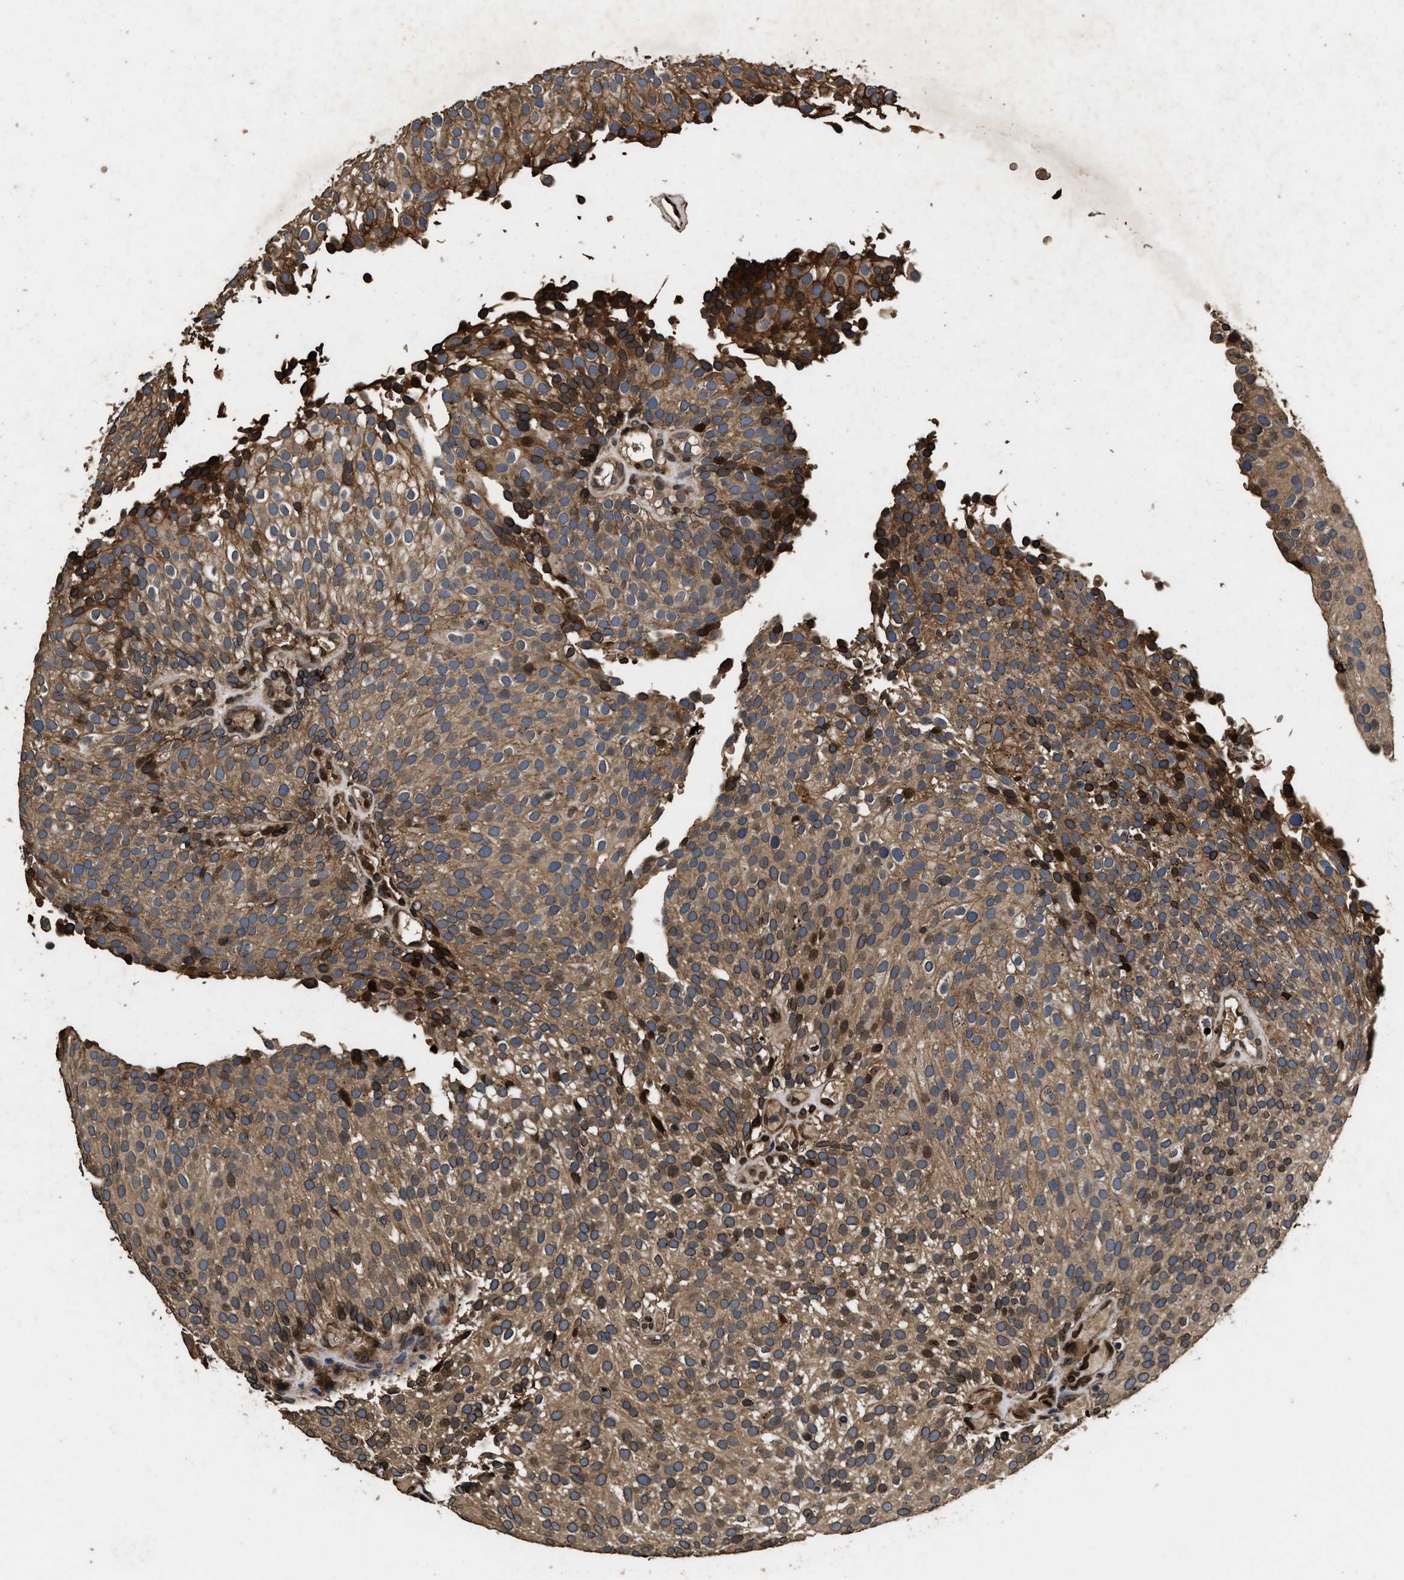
{"staining": {"intensity": "moderate", "quantity": ">75%", "location": "cytoplasmic/membranous,nuclear"}, "tissue": "urothelial cancer", "cell_type": "Tumor cells", "image_type": "cancer", "snomed": [{"axis": "morphology", "description": "Urothelial carcinoma, Low grade"}, {"axis": "topography", "description": "Urinary bladder"}], "caption": "Immunohistochemistry of urothelial cancer reveals medium levels of moderate cytoplasmic/membranous and nuclear staining in approximately >75% of tumor cells.", "gene": "ACCS", "patient": {"sex": "male", "age": 78}}